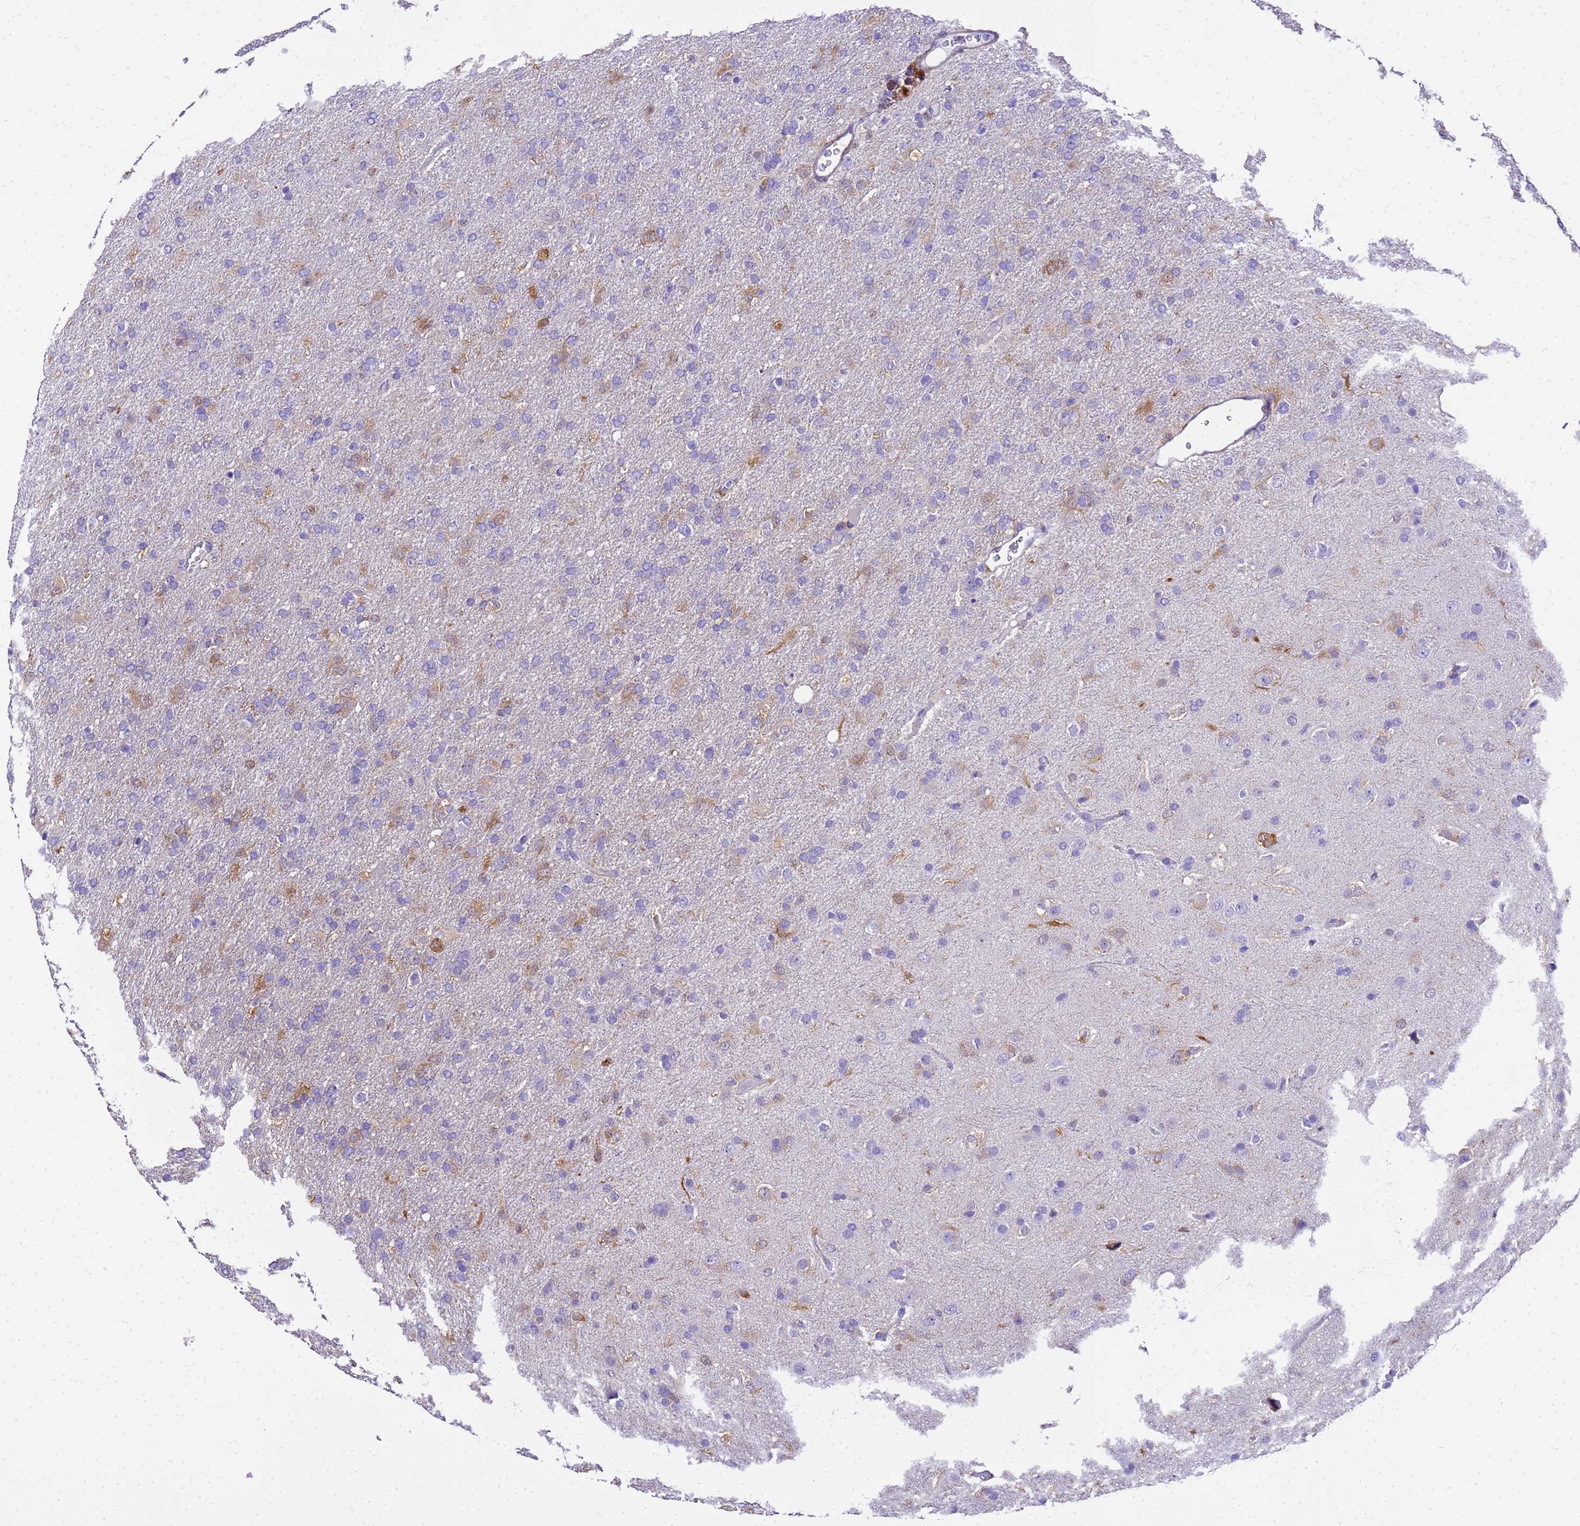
{"staining": {"intensity": "moderate", "quantity": "<25%", "location": "cytoplasmic/membranous"}, "tissue": "glioma", "cell_type": "Tumor cells", "image_type": "cancer", "snomed": [{"axis": "morphology", "description": "Glioma, malignant, Low grade"}, {"axis": "topography", "description": "Brain"}], "caption": "An image showing moderate cytoplasmic/membranous expression in about <25% of tumor cells in glioma, as visualized by brown immunohistochemical staining.", "gene": "HSPB6", "patient": {"sex": "male", "age": 65}}